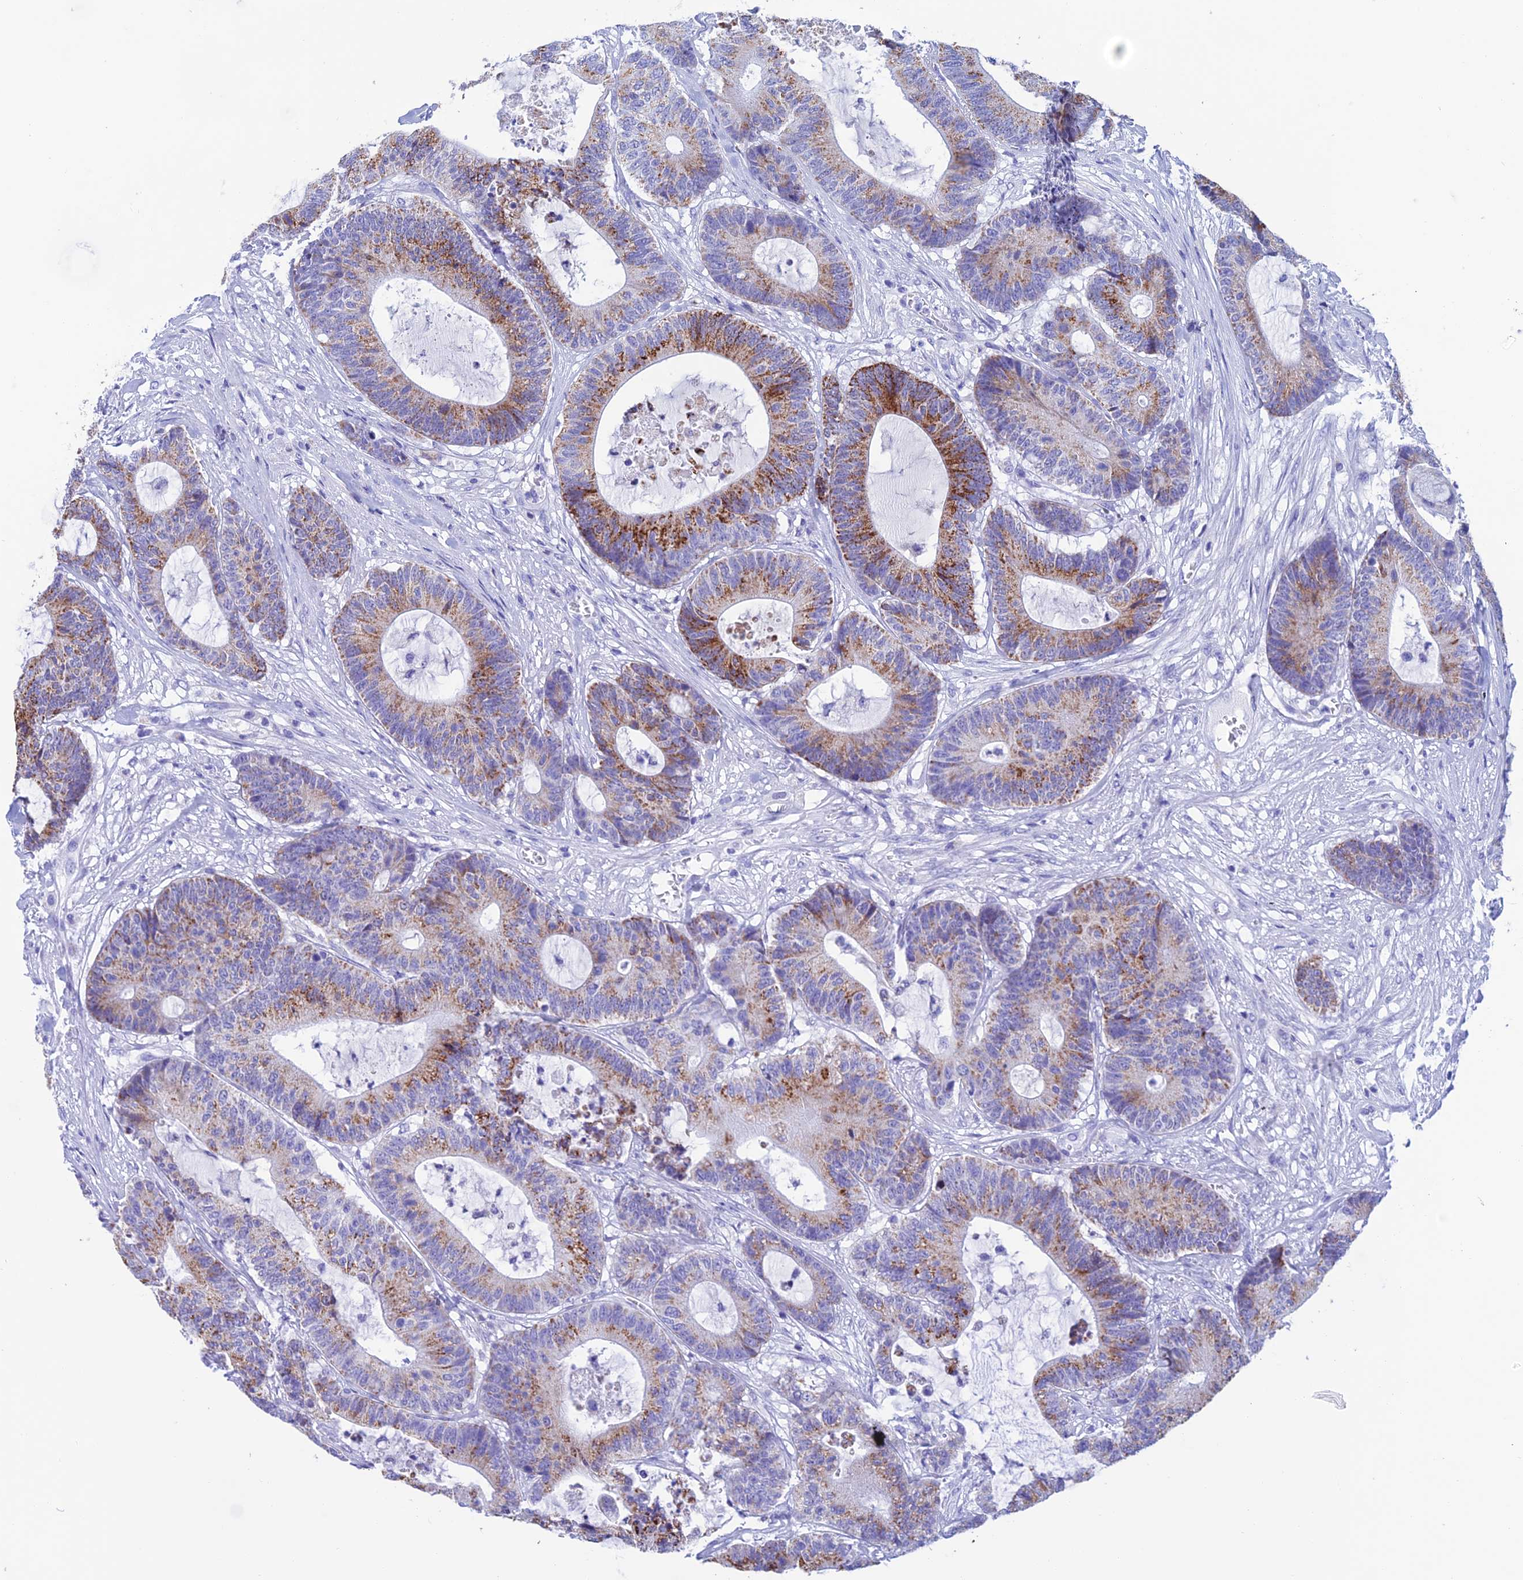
{"staining": {"intensity": "strong", "quantity": ">75%", "location": "cytoplasmic/membranous"}, "tissue": "colorectal cancer", "cell_type": "Tumor cells", "image_type": "cancer", "snomed": [{"axis": "morphology", "description": "Adenocarcinoma, NOS"}, {"axis": "topography", "description": "Colon"}], "caption": "An immunohistochemistry (IHC) photomicrograph of neoplastic tissue is shown. Protein staining in brown labels strong cytoplasmic/membranous positivity in colorectal adenocarcinoma within tumor cells.", "gene": "NXPE4", "patient": {"sex": "female", "age": 84}}